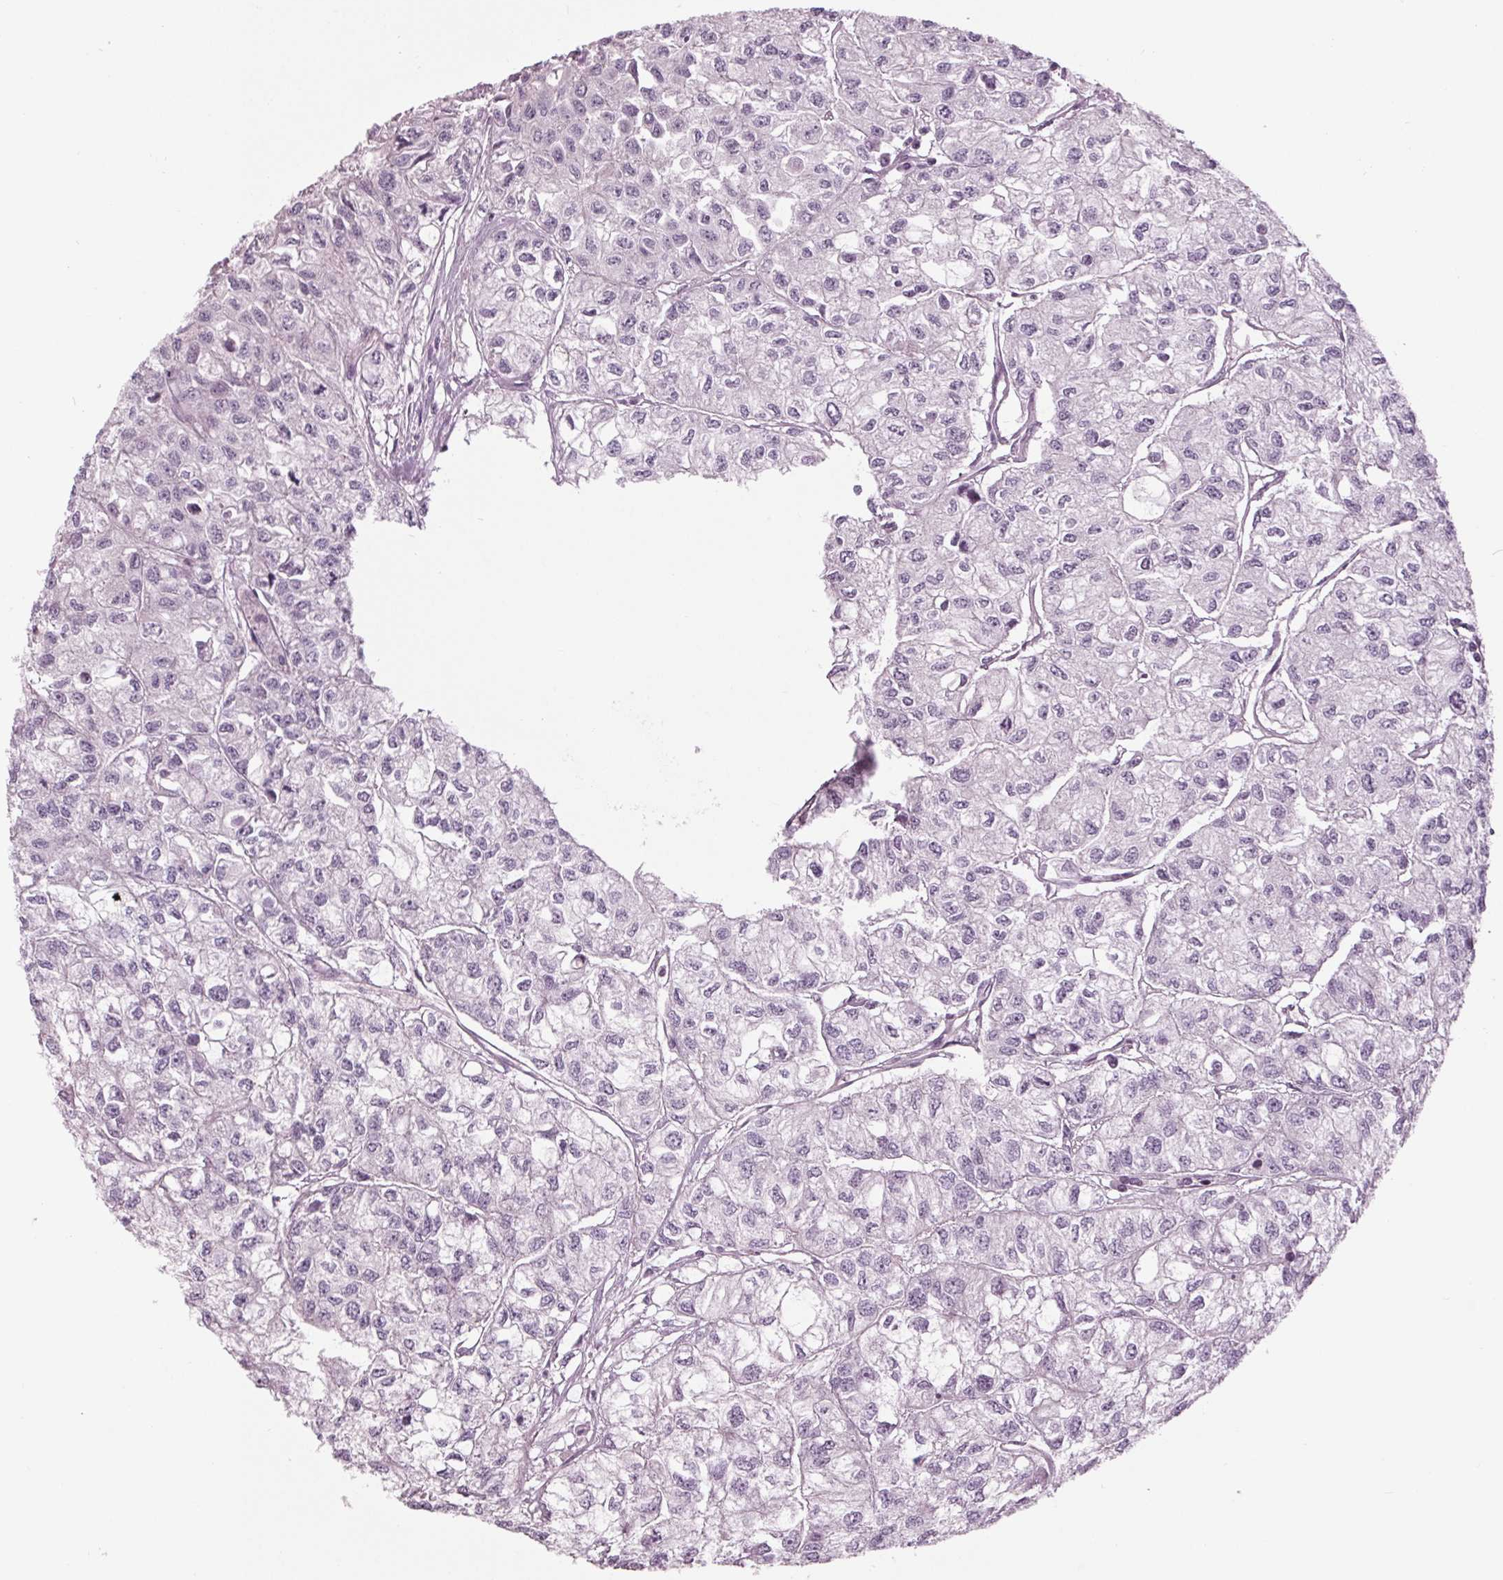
{"staining": {"intensity": "negative", "quantity": "none", "location": "none"}, "tissue": "renal cancer", "cell_type": "Tumor cells", "image_type": "cancer", "snomed": [{"axis": "morphology", "description": "Adenocarcinoma, NOS"}, {"axis": "topography", "description": "Kidney"}], "caption": "This is an immunohistochemistry (IHC) image of renal adenocarcinoma. There is no expression in tumor cells.", "gene": "TNNC2", "patient": {"sex": "male", "age": 56}}